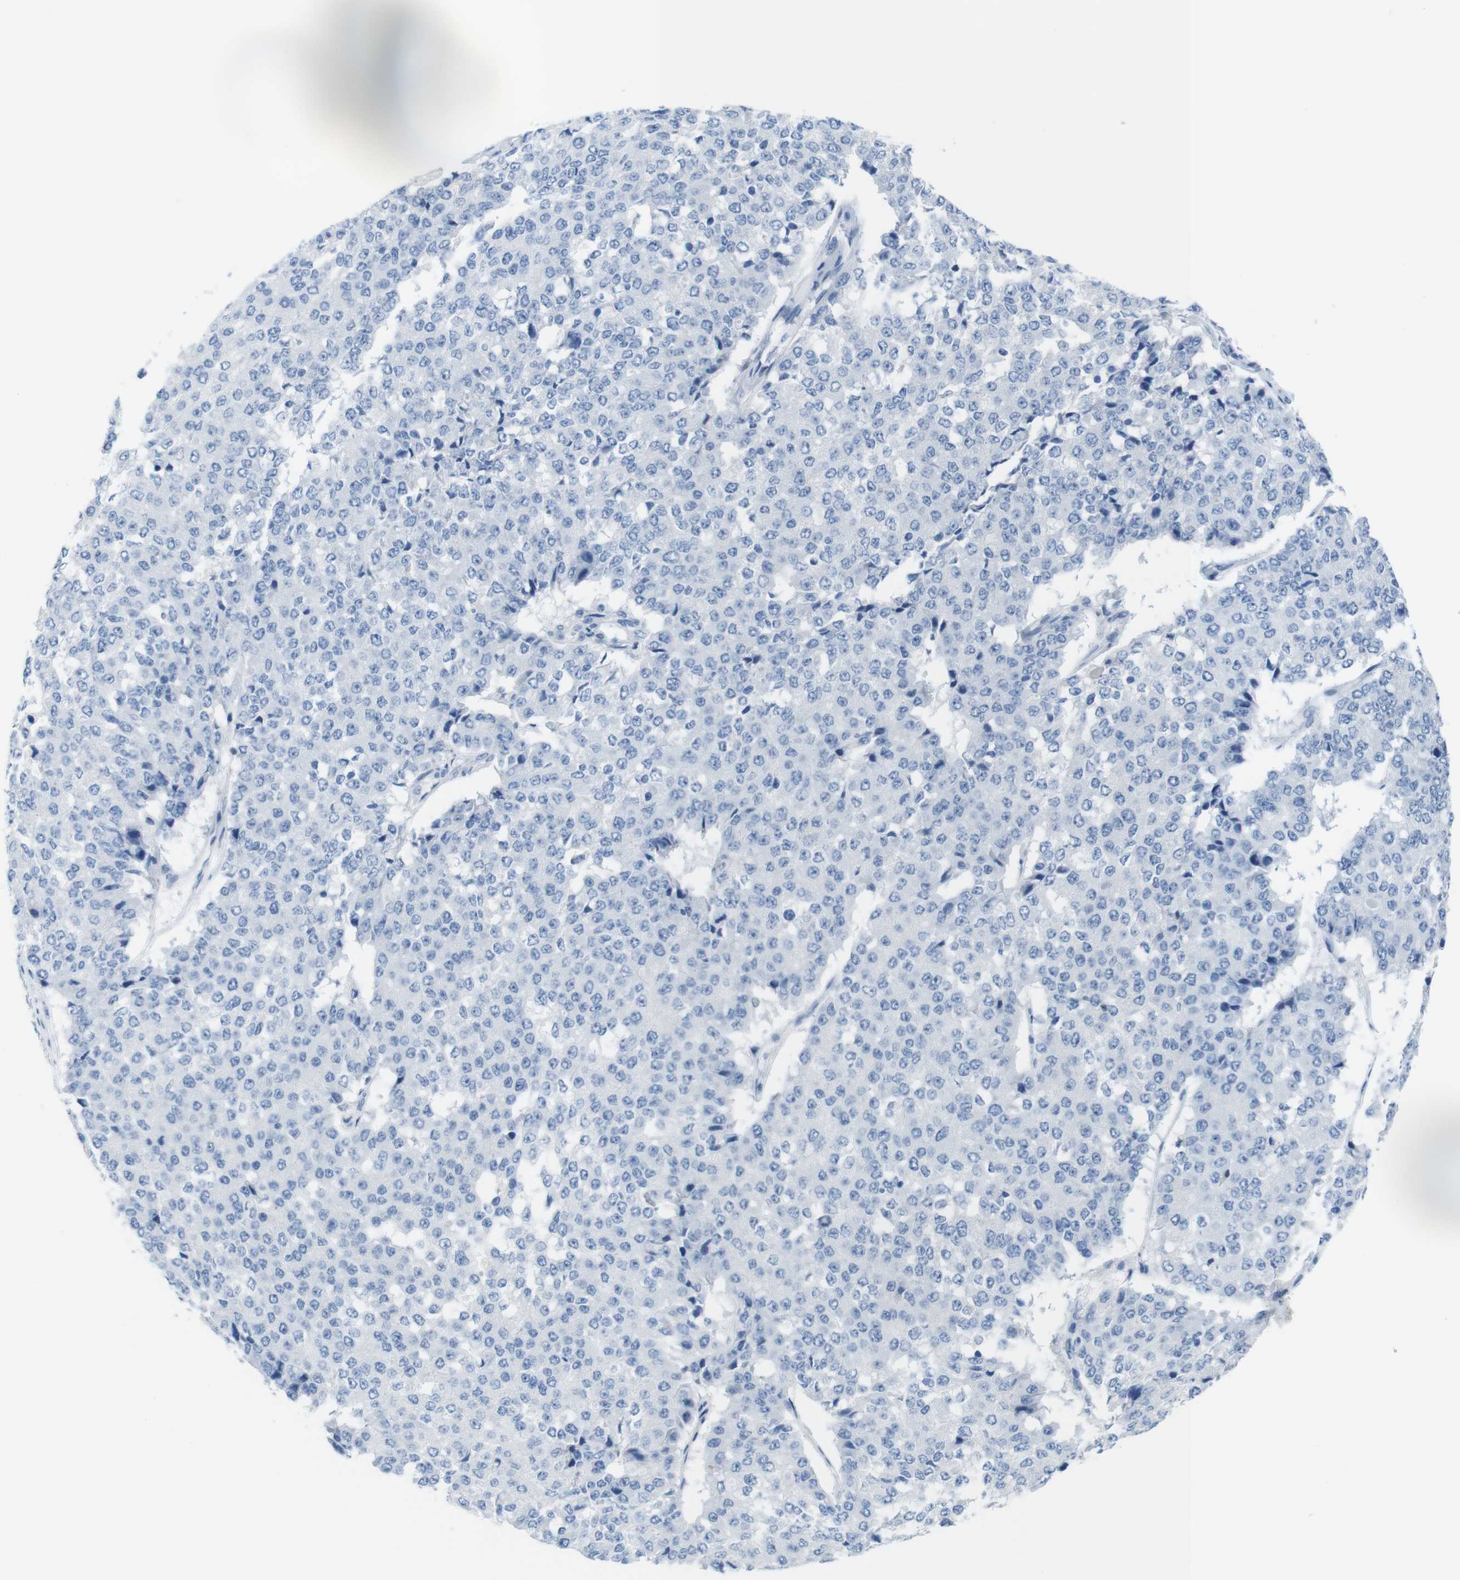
{"staining": {"intensity": "negative", "quantity": "none", "location": "none"}, "tissue": "pancreatic cancer", "cell_type": "Tumor cells", "image_type": "cancer", "snomed": [{"axis": "morphology", "description": "Adenocarcinoma, NOS"}, {"axis": "topography", "description": "Pancreas"}], "caption": "Immunohistochemistry histopathology image of adenocarcinoma (pancreatic) stained for a protein (brown), which displays no expression in tumor cells.", "gene": "OPN1SW", "patient": {"sex": "male", "age": 50}}